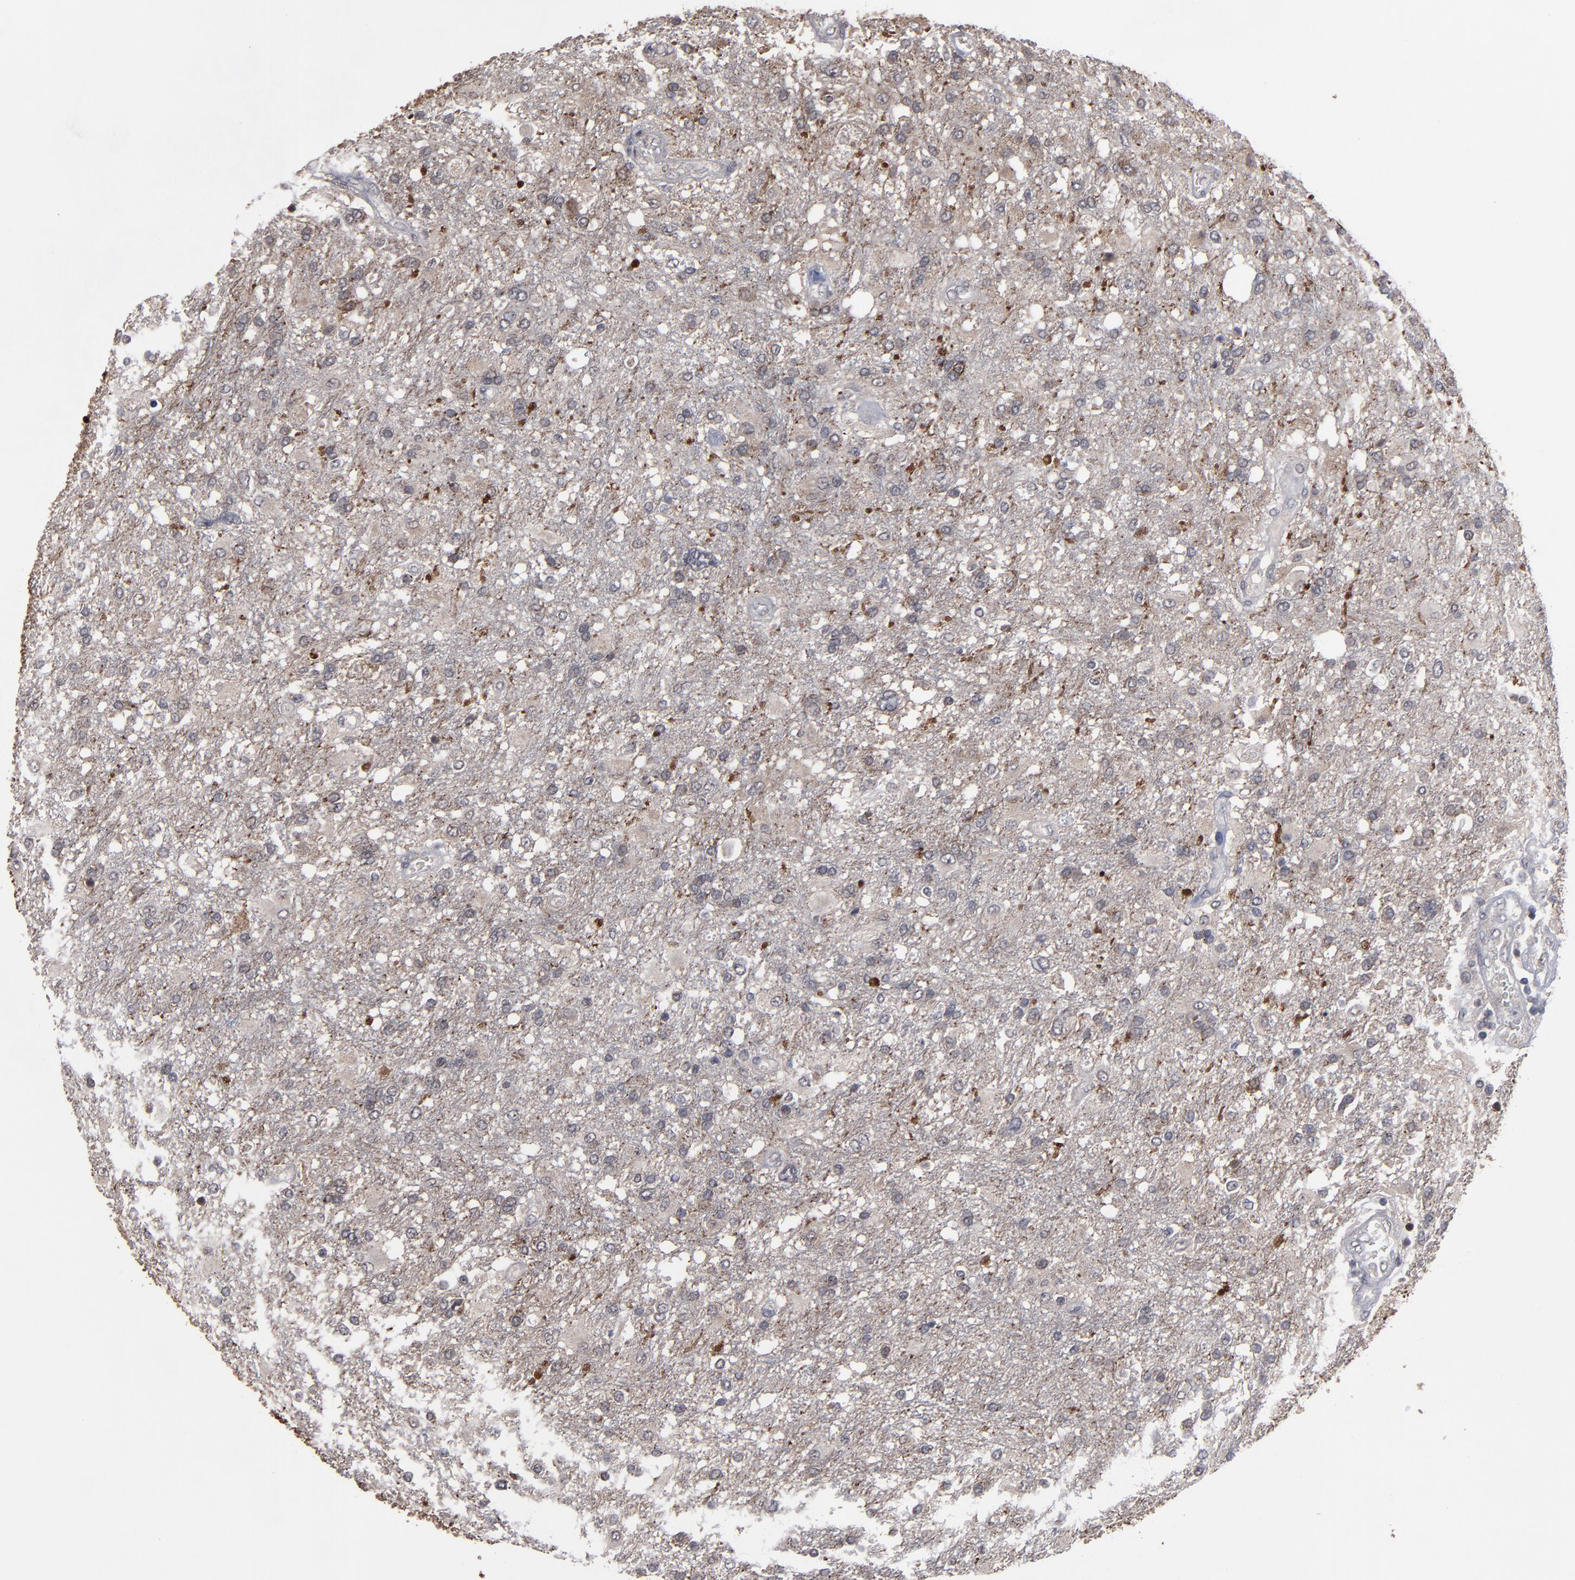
{"staining": {"intensity": "moderate", "quantity": "25%-75%", "location": "cytoplasmic/membranous"}, "tissue": "glioma", "cell_type": "Tumor cells", "image_type": "cancer", "snomed": [{"axis": "morphology", "description": "Glioma, malignant, High grade"}, {"axis": "topography", "description": "Cerebral cortex"}], "caption": "Protein expression analysis of human glioma reveals moderate cytoplasmic/membranous positivity in approximately 25%-75% of tumor cells.", "gene": "SLC22A17", "patient": {"sex": "male", "age": 79}}